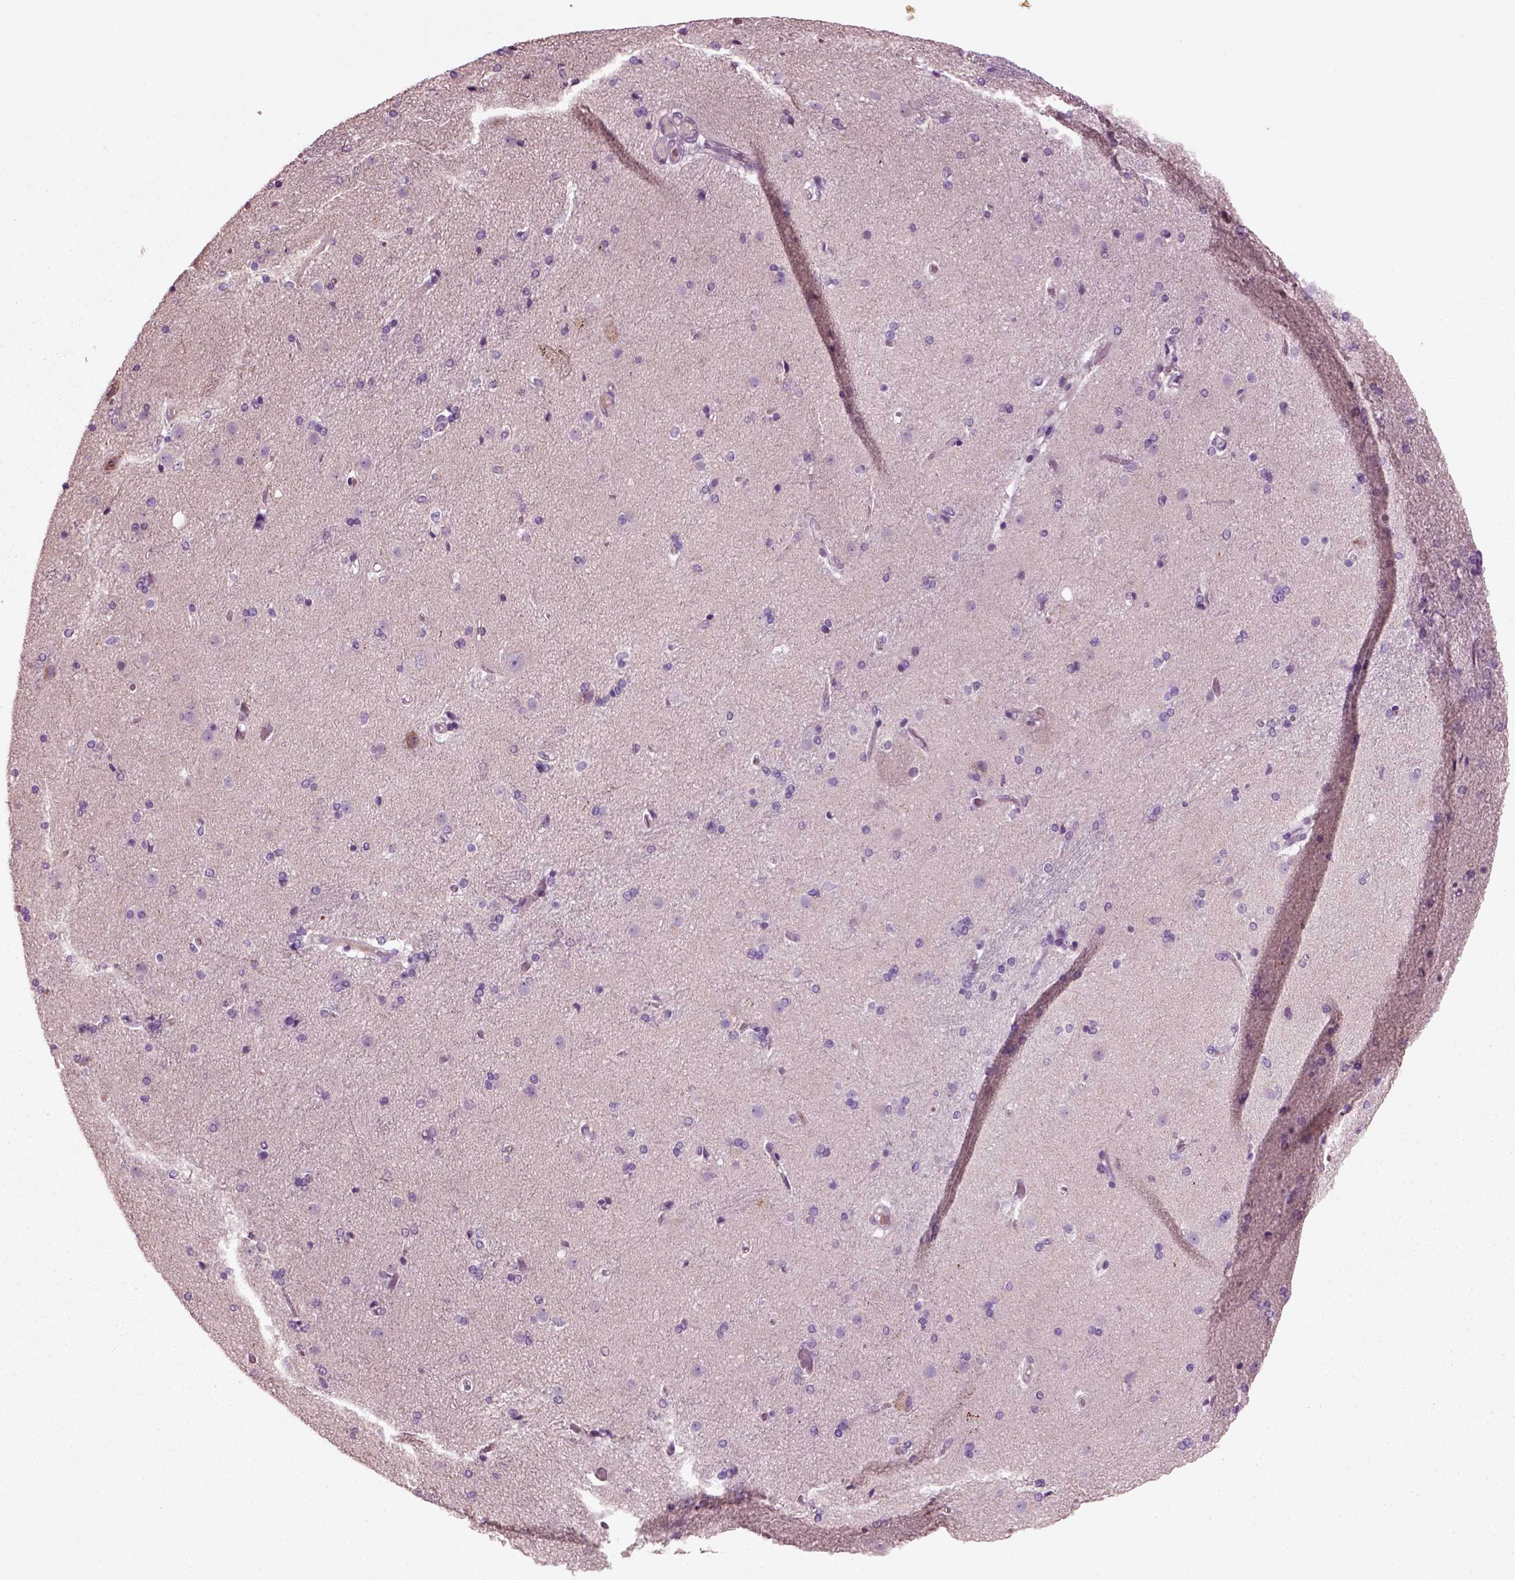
{"staining": {"intensity": "negative", "quantity": "none", "location": "none"}, "tissue": "caudate", "cell_type": "Glial cells", "image_type": "normal", "snomed": [{"axis": "morphology", "description": "Normal tissue, NOS"}, {"axis": "topography", "description": "Lateral ventricle wall"}], "caption": "This photomicrograph is of benign caudate stained with IHC to label a protein in brown with the nuclei are counter-stained blue. There is no positivity in glial cells.", "gene": "CHGB", "patient": {"sex": "male", "age": 54}}